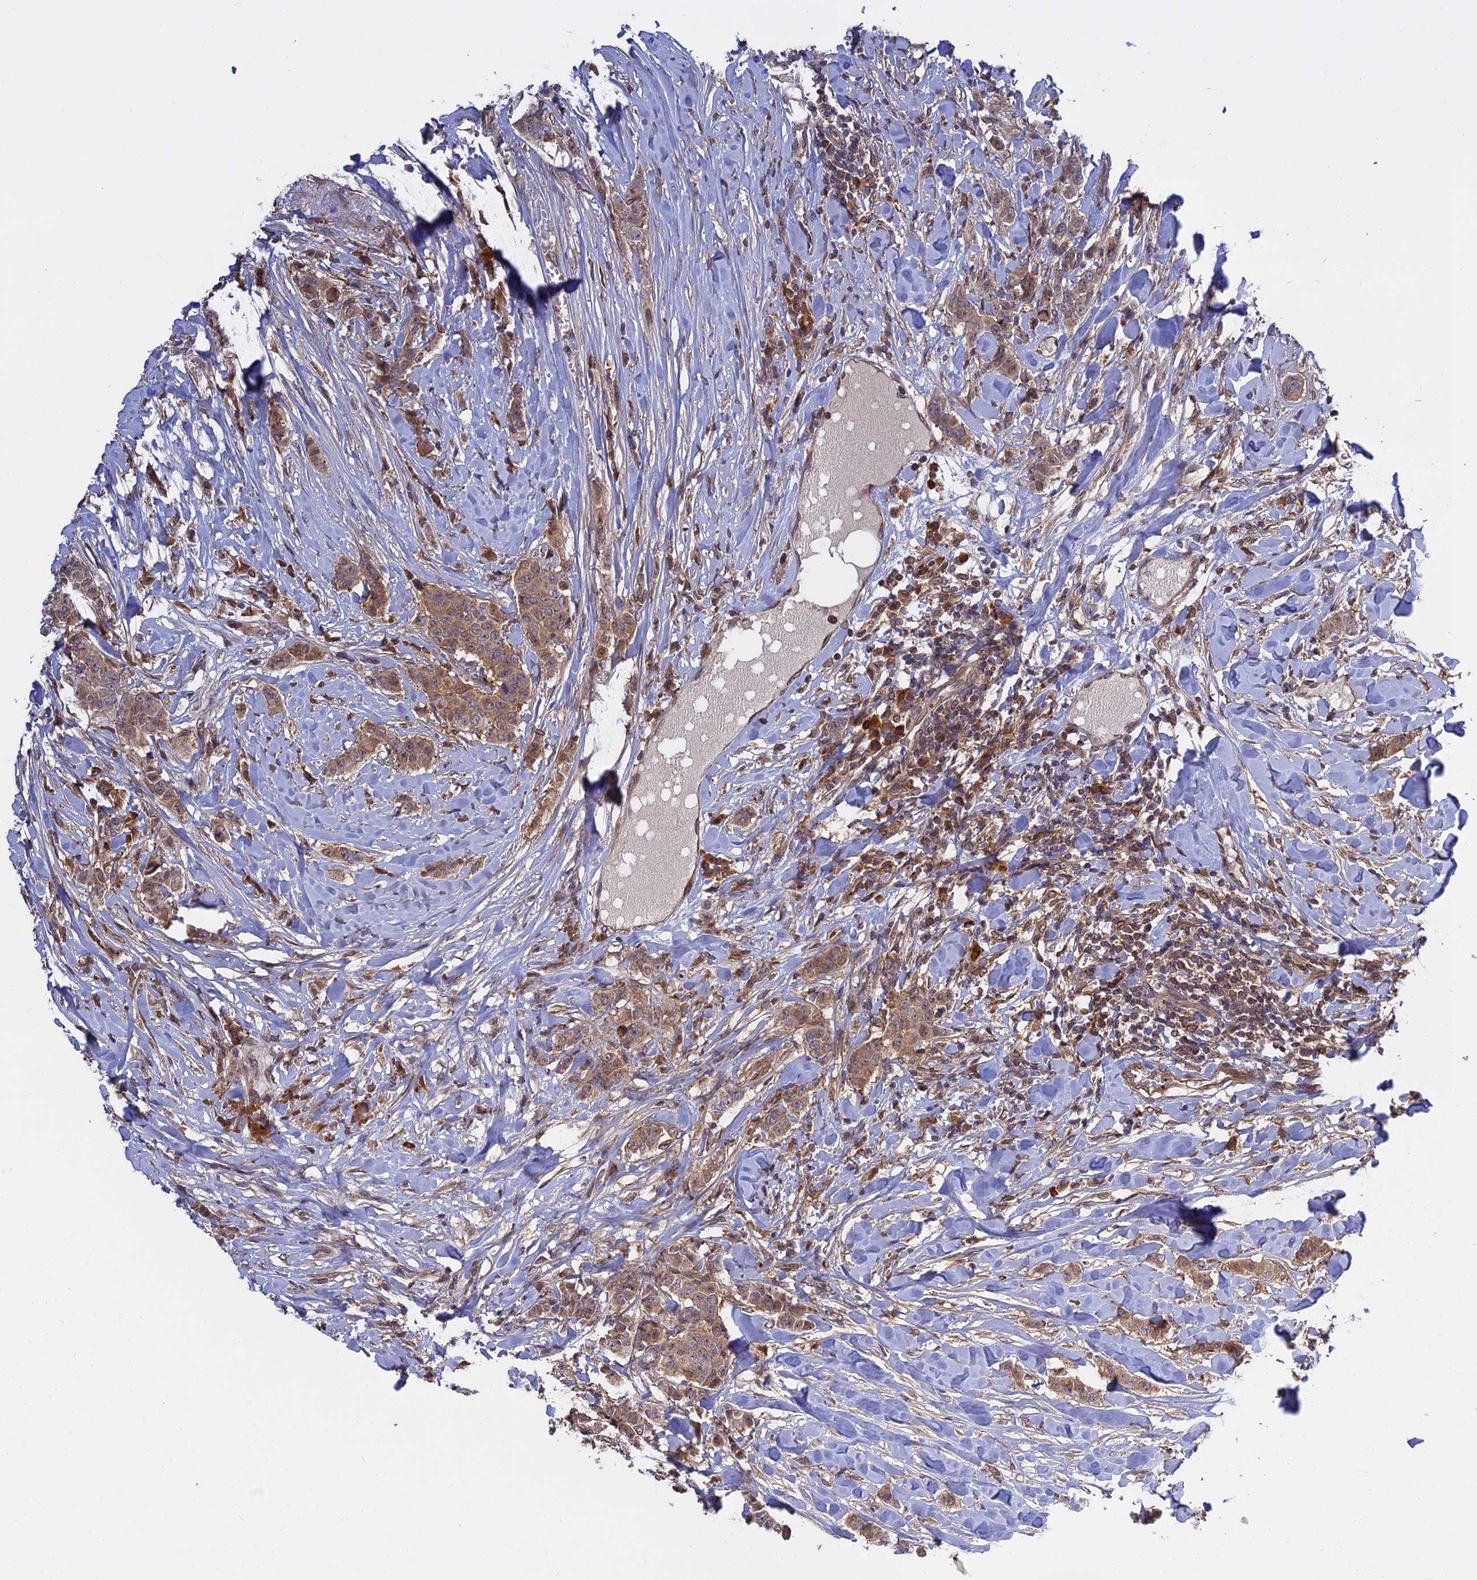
{"staining": {"intensity": "moderate", "quantity": ">75%", "location": "cytoplasmic/membranous"}, "tissue": "breast cancer", "cell_type": "Tumor cells", "image_type": "cancer", "snomed": [{"axis": "morphology", "description": "Duct carcinoma"}, {"axis": "topography", "description": "Breast"}], "caption": "The image displays staining of breast cancer (intraductal carcinoma), revealing moderate cytoplasmic/membranous protein expression (brown color) within tumor cells.", "gene": "IL21R", "patient": {"sex": "female", "age": 40}}